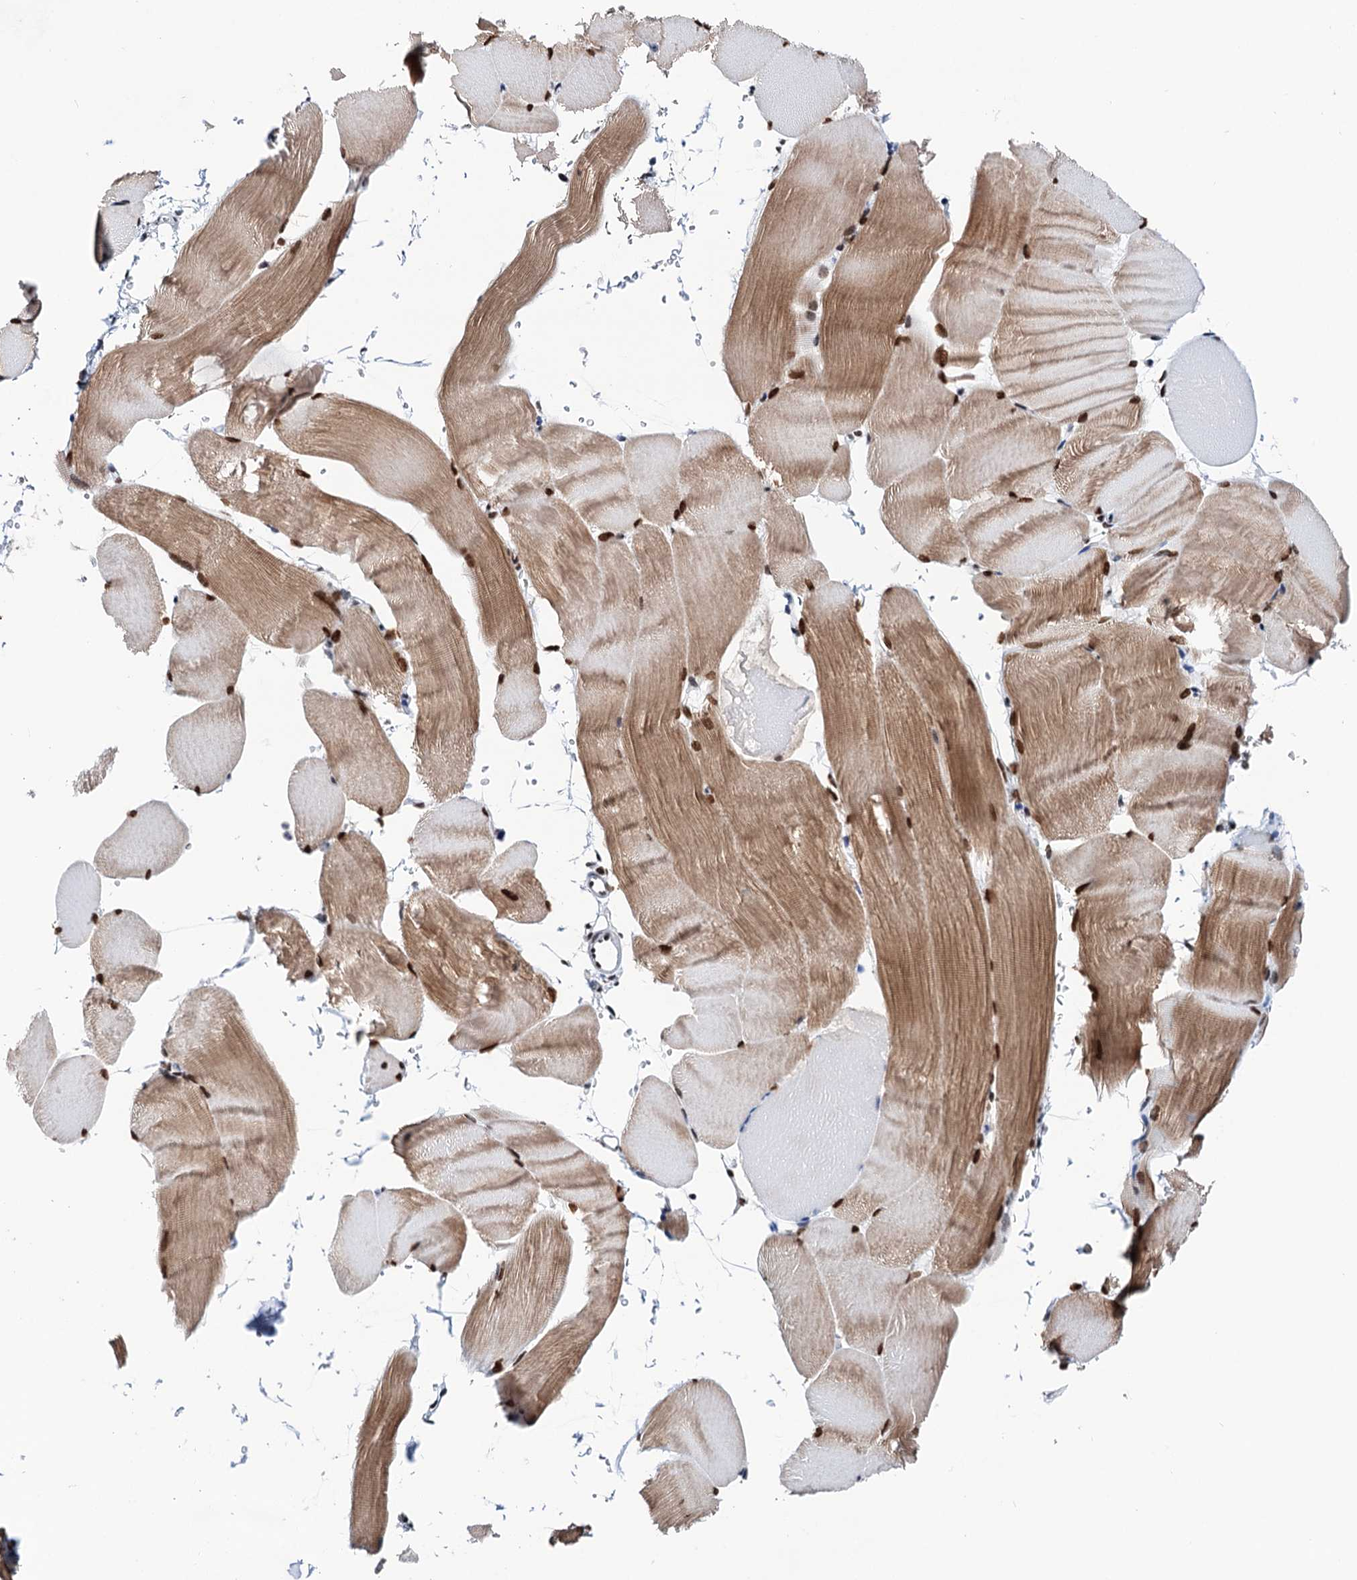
{"staining": {"intensity": "strong", "quantity": ">75%", "location": "cytoplasmic/membranous,nuclear"}, "tissue": "skeletal muscle", "cell_type": "Myocytes", "image_type": "normal", "snomed": [{"axis": "morphology", "description": "Normal tissue, NOS"}, {"axis": "topography", "description": "Skeletal muscle"}, {"axis": "topography", "description": "Parathyroid gland"}], "caption": "Protein staining of normal skeletal muscle displays strong cytoplasmic/membranous,nuclear positivity in approximately >75% of myocytes.", "gene": "MATR3", "patient": {"sex": "female", "age": 37}}